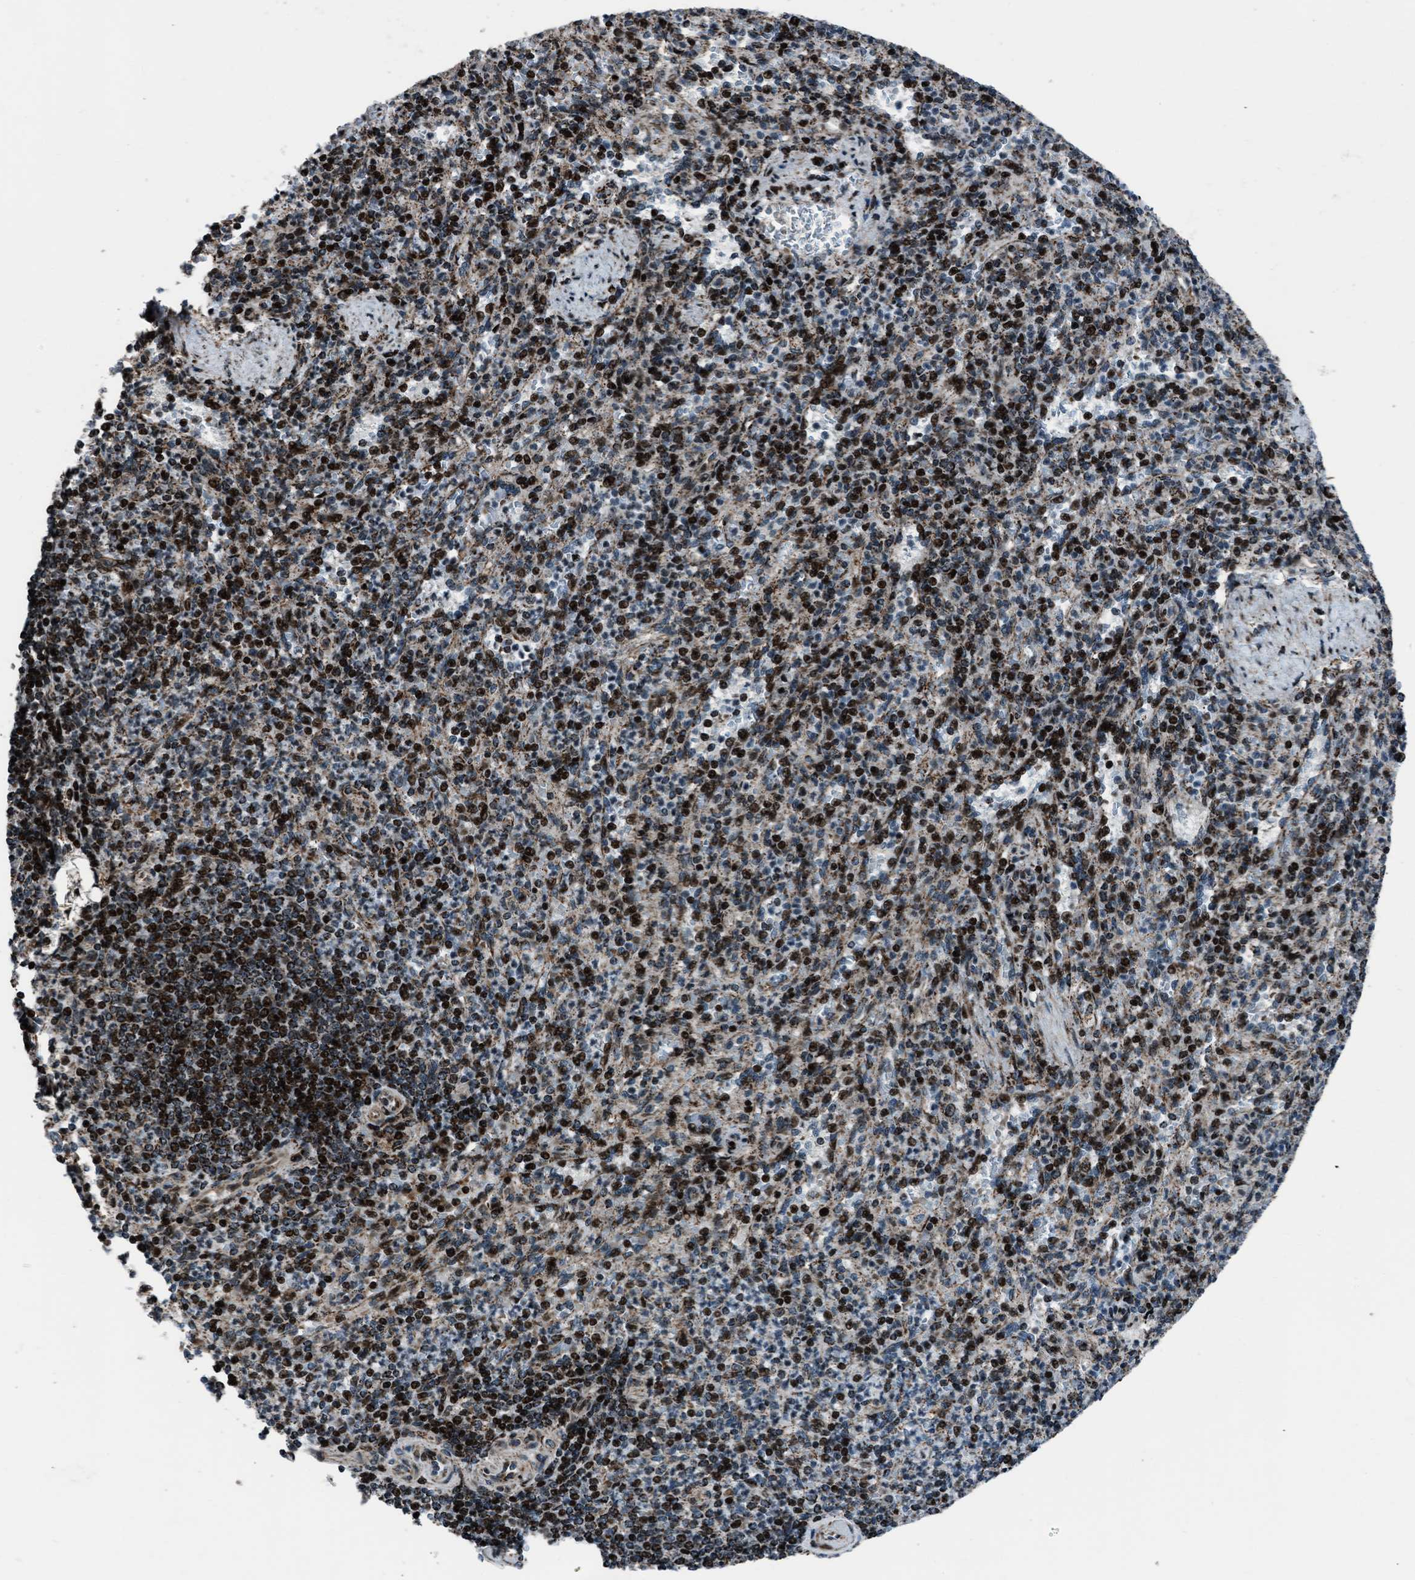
{"staining": {"intensity": "strong", "quantity": ">75%", "location": "cytoplasmic/membranous,nuclear"}, "tissue": "spleen", "cell_type": "Cells in red pulp", "image_type": "normal", "snomed": [{"axis": "morphology", "description": "Normal tissue, NOS"}, {"axis": "topography", "description": "Spleen"}], "caption": "Immunohistochemical staining of unremarkable human spleen exhibits >75% levels of strong cytoplasmic/membranous,nuclear protein staining in about >75% of cells in red pulp. (DAB = brown stain, brightfield microscopy at high magnification).", "gene": "MORC3", "patient": {"sex": "female", "age": 74}}